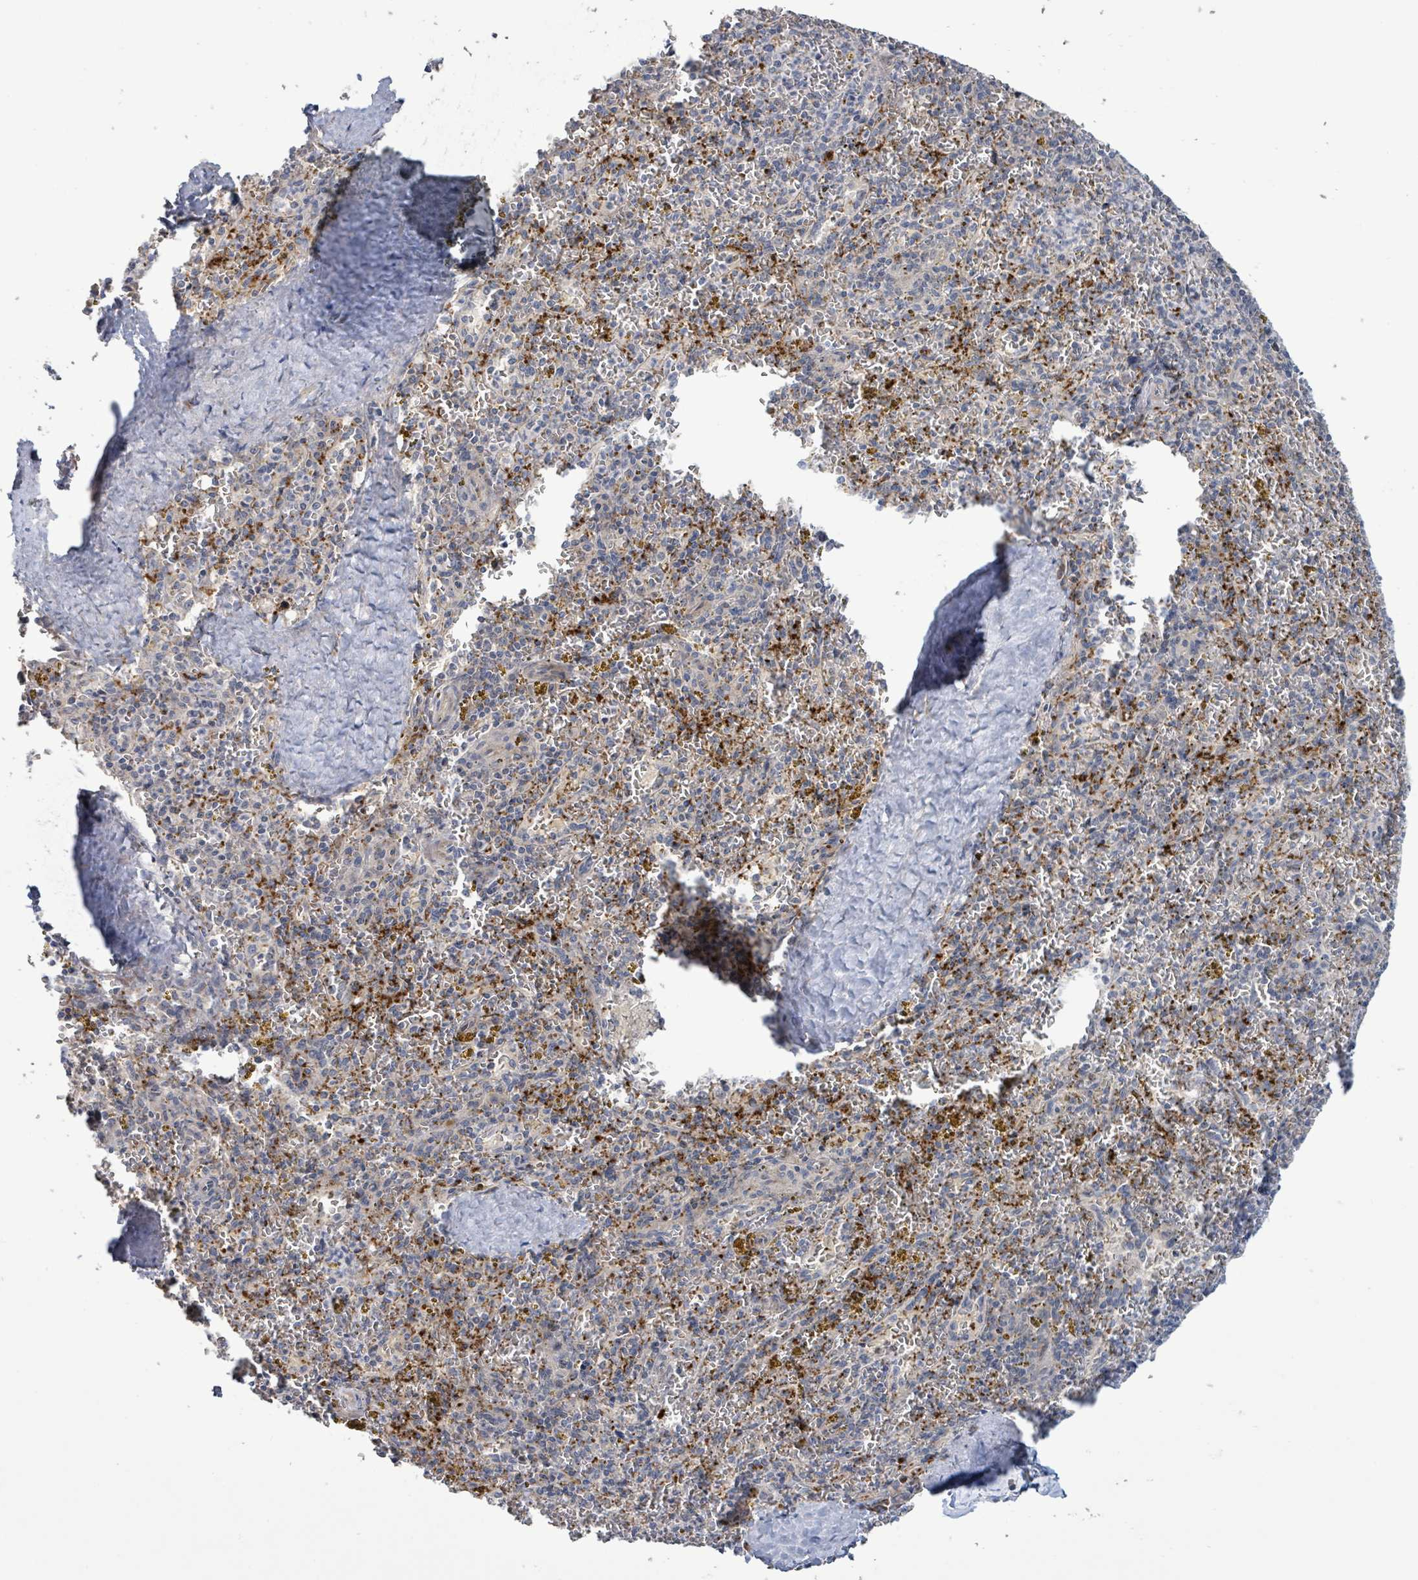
{"staining": {"intensity": "strong", "quantity": "<25%", "location": "cytoplasmic/membranous"}, "tissue": "spleen", "cell_type": "Cells in red pulp", "image_type": "normal", "snomed": [{"axis": "morphology", "description": "Normal tissue, NOS"}, {"axis": "topography", "description": "Spleen"}], "caption": "Cells in red pulp display medium levels of strong cytoplasmic/membranous expression in approximately <25% of cells in normal human spleen.", "gene": "LILRA4", "patient": {"sex": "male", "age": 57}}